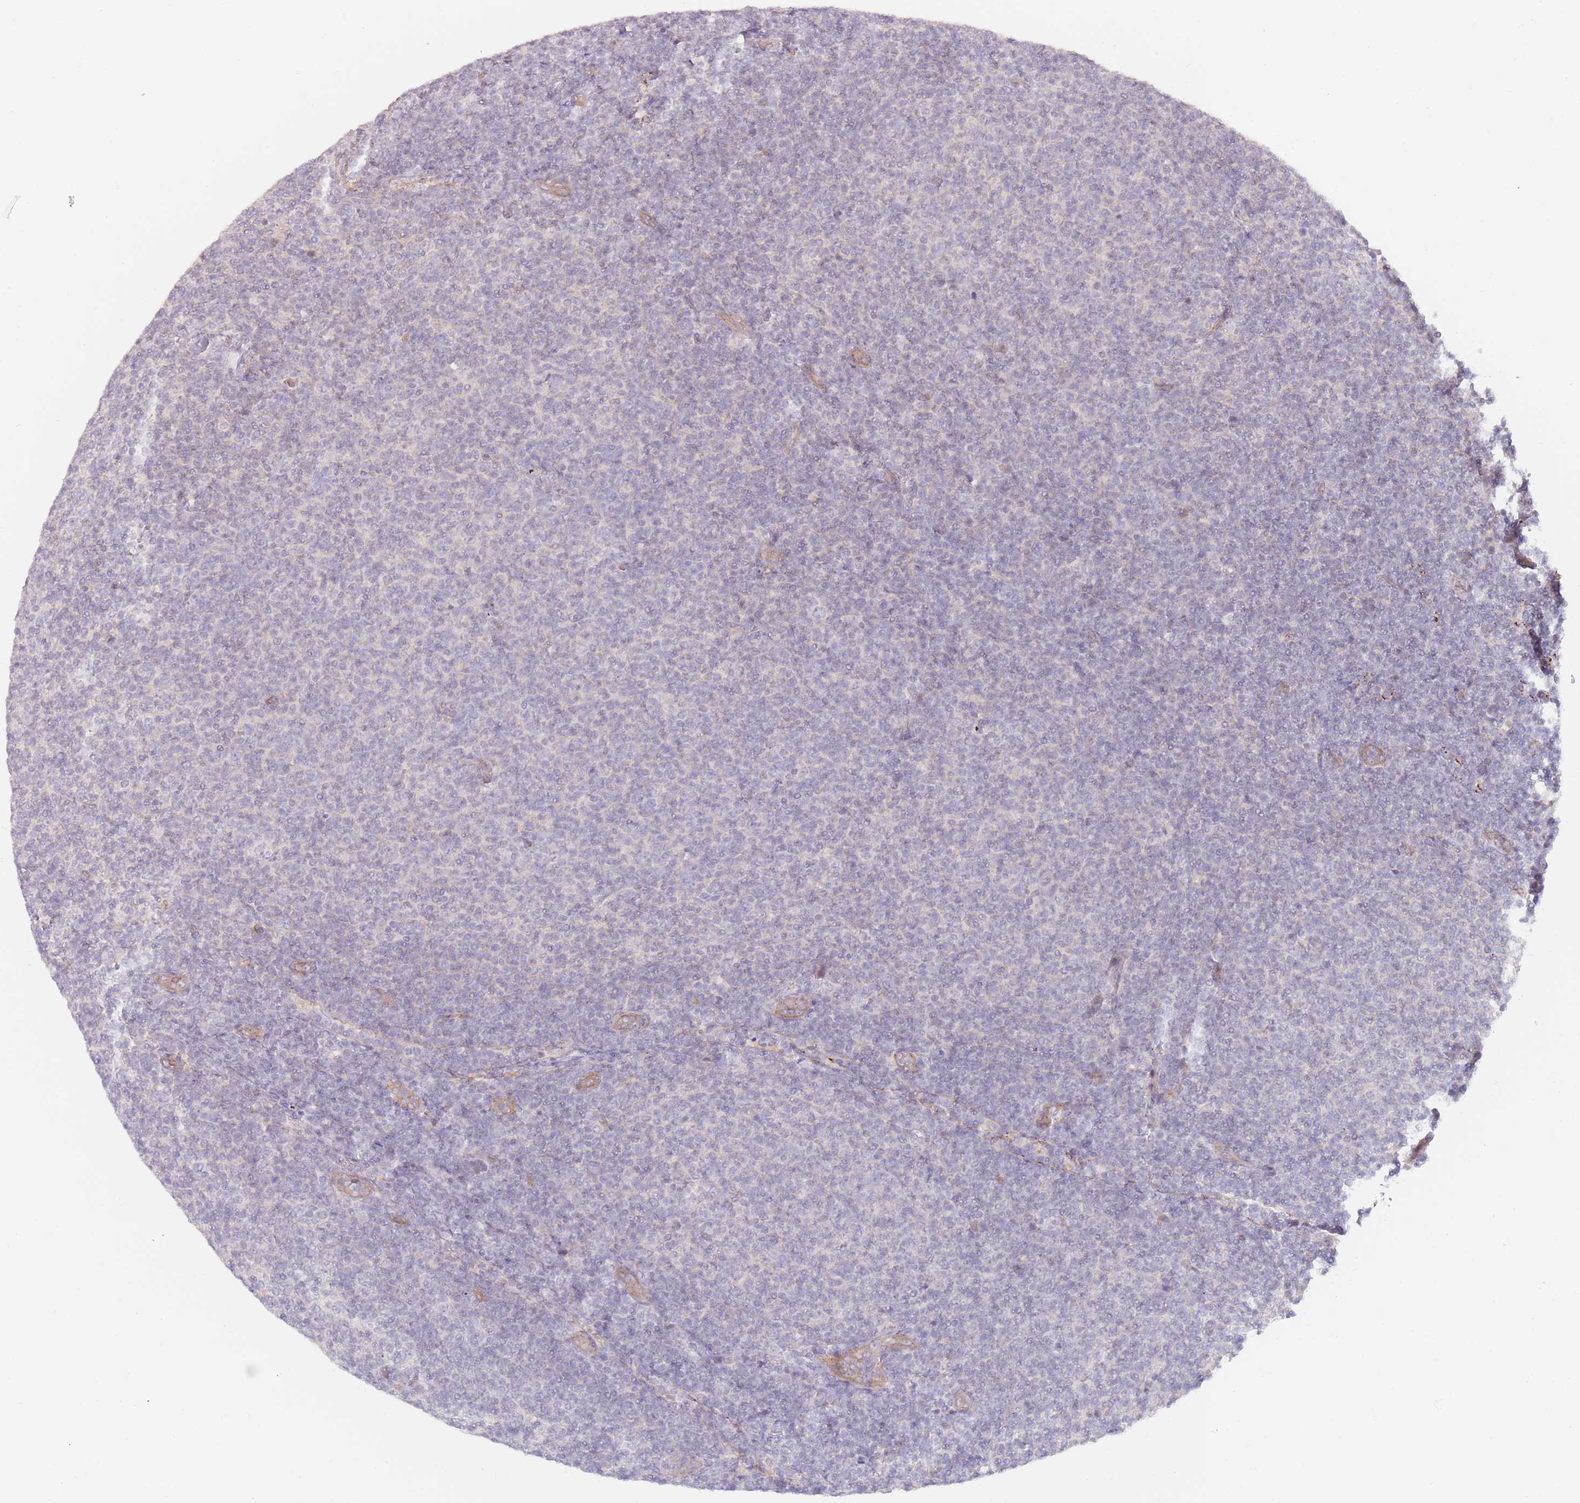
{"staining": {"intensity": "negative", "quantity": "none", "location": "none"}, "tissue": "lymphoma", "cell_type": "Tumor cells", "image_type": "cancer", "snomed": [{"axis": "morphology", "description": "Malignant lymphoma, non-Hodgkin's type, Low grade"}, {"axis": "topography", "description": "Lymph node"}], "caption": "Immunohistochemical staining of lymphoma exhibits no significant expression in tumor cells.", "gene": "SAV1", "patient": {"sex": "male", "age": 66}}